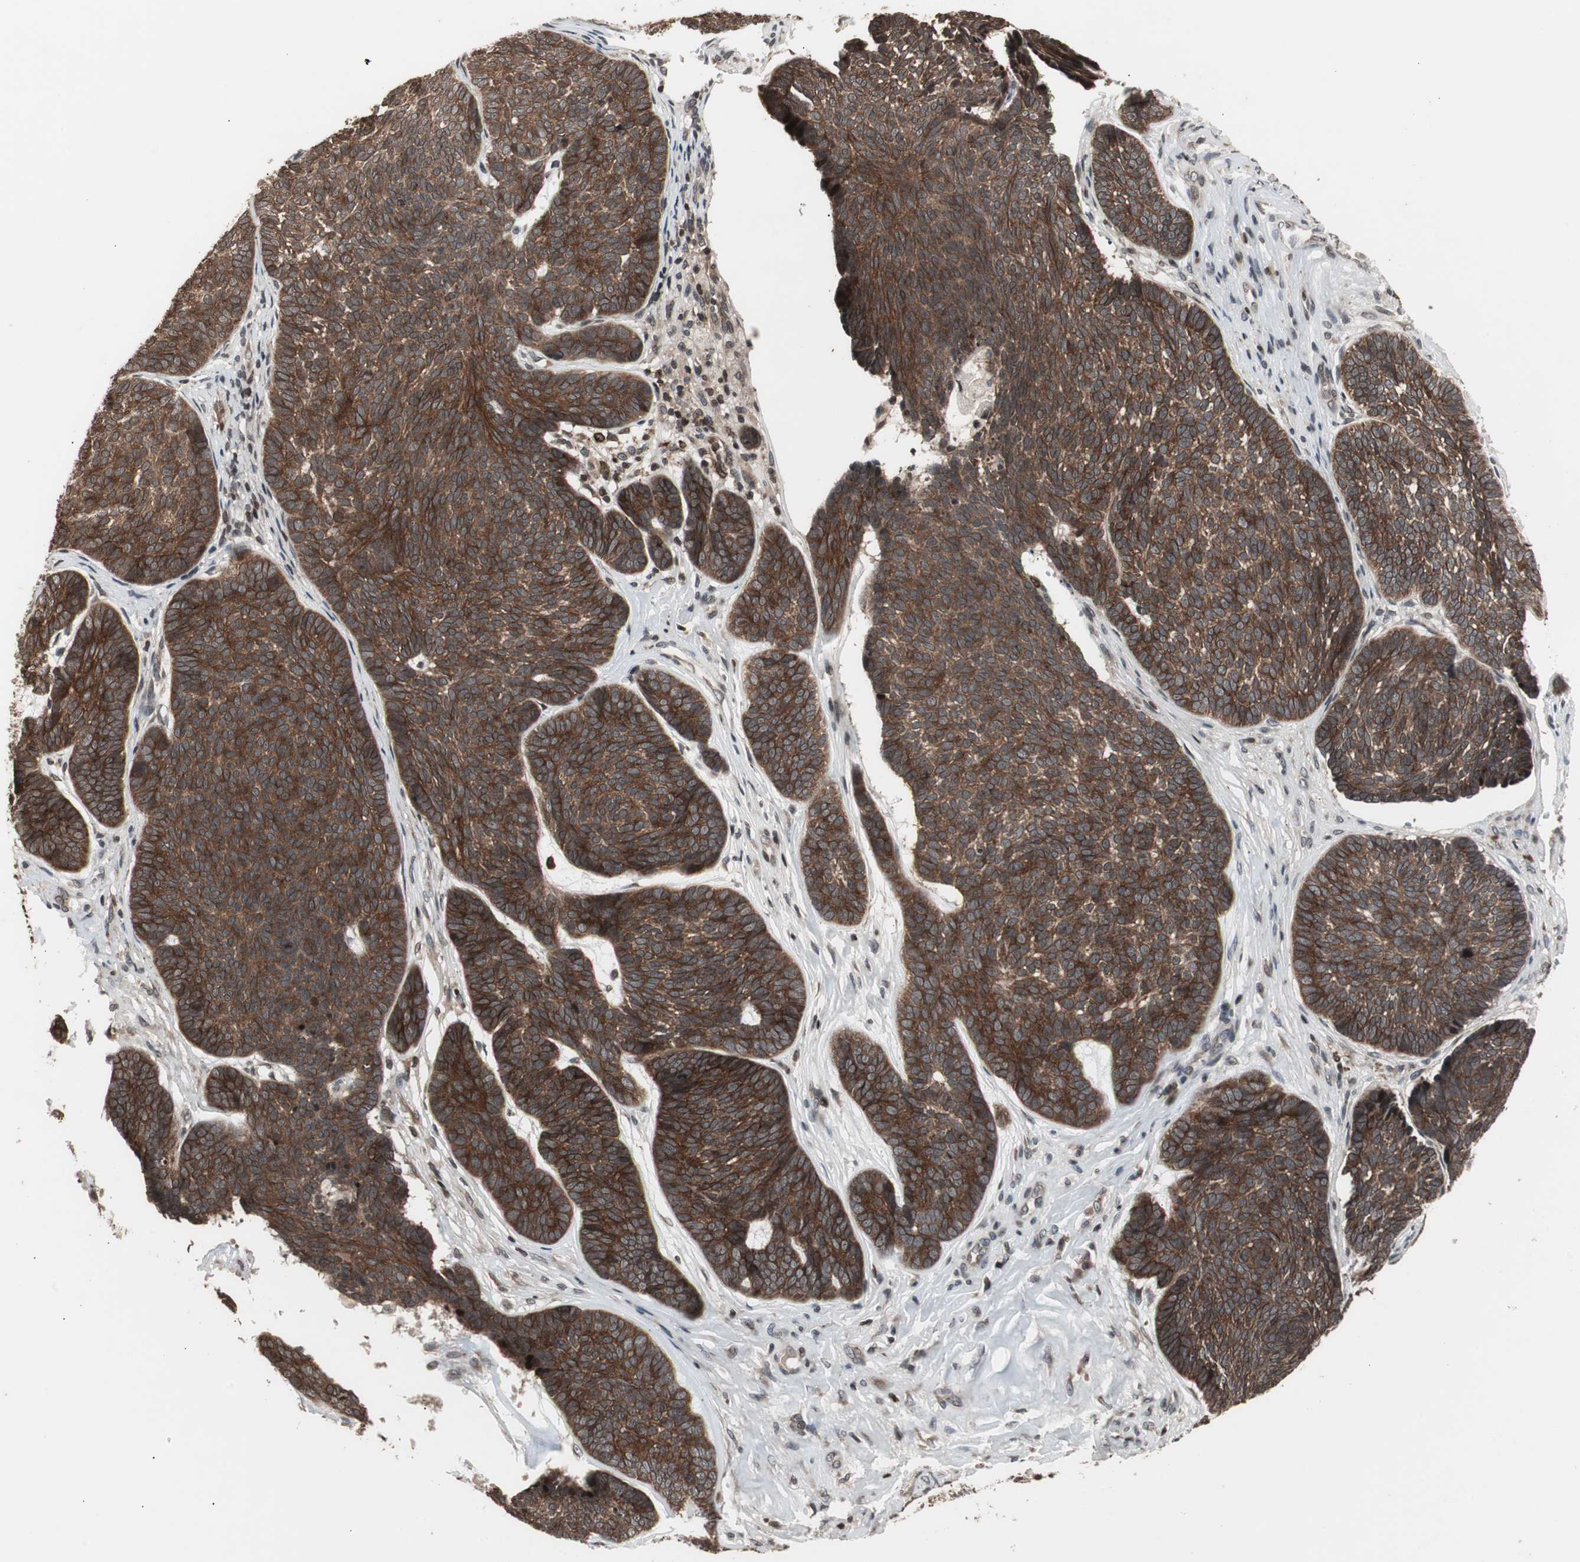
{"staining": {"intensity": "strong", "quantity": ">75%", "location": "cytoplasmic/membranous"}, "tissue": "skin cancer", "cell_type": "Tumor cells", "image_type": "cancer", "snomed": [{"axis": "morphology", "description": "Basal cell carcinoma"}, {"axis": "topography", "description": "Skin"}], "caption": "The immunohistochemical stain highlights strong cytoplasmic/membranous staining in tumor cells of skin cancer tissue.", "gene": "ZFC3H1", "patient": {"sex": "male", "age": 84}}